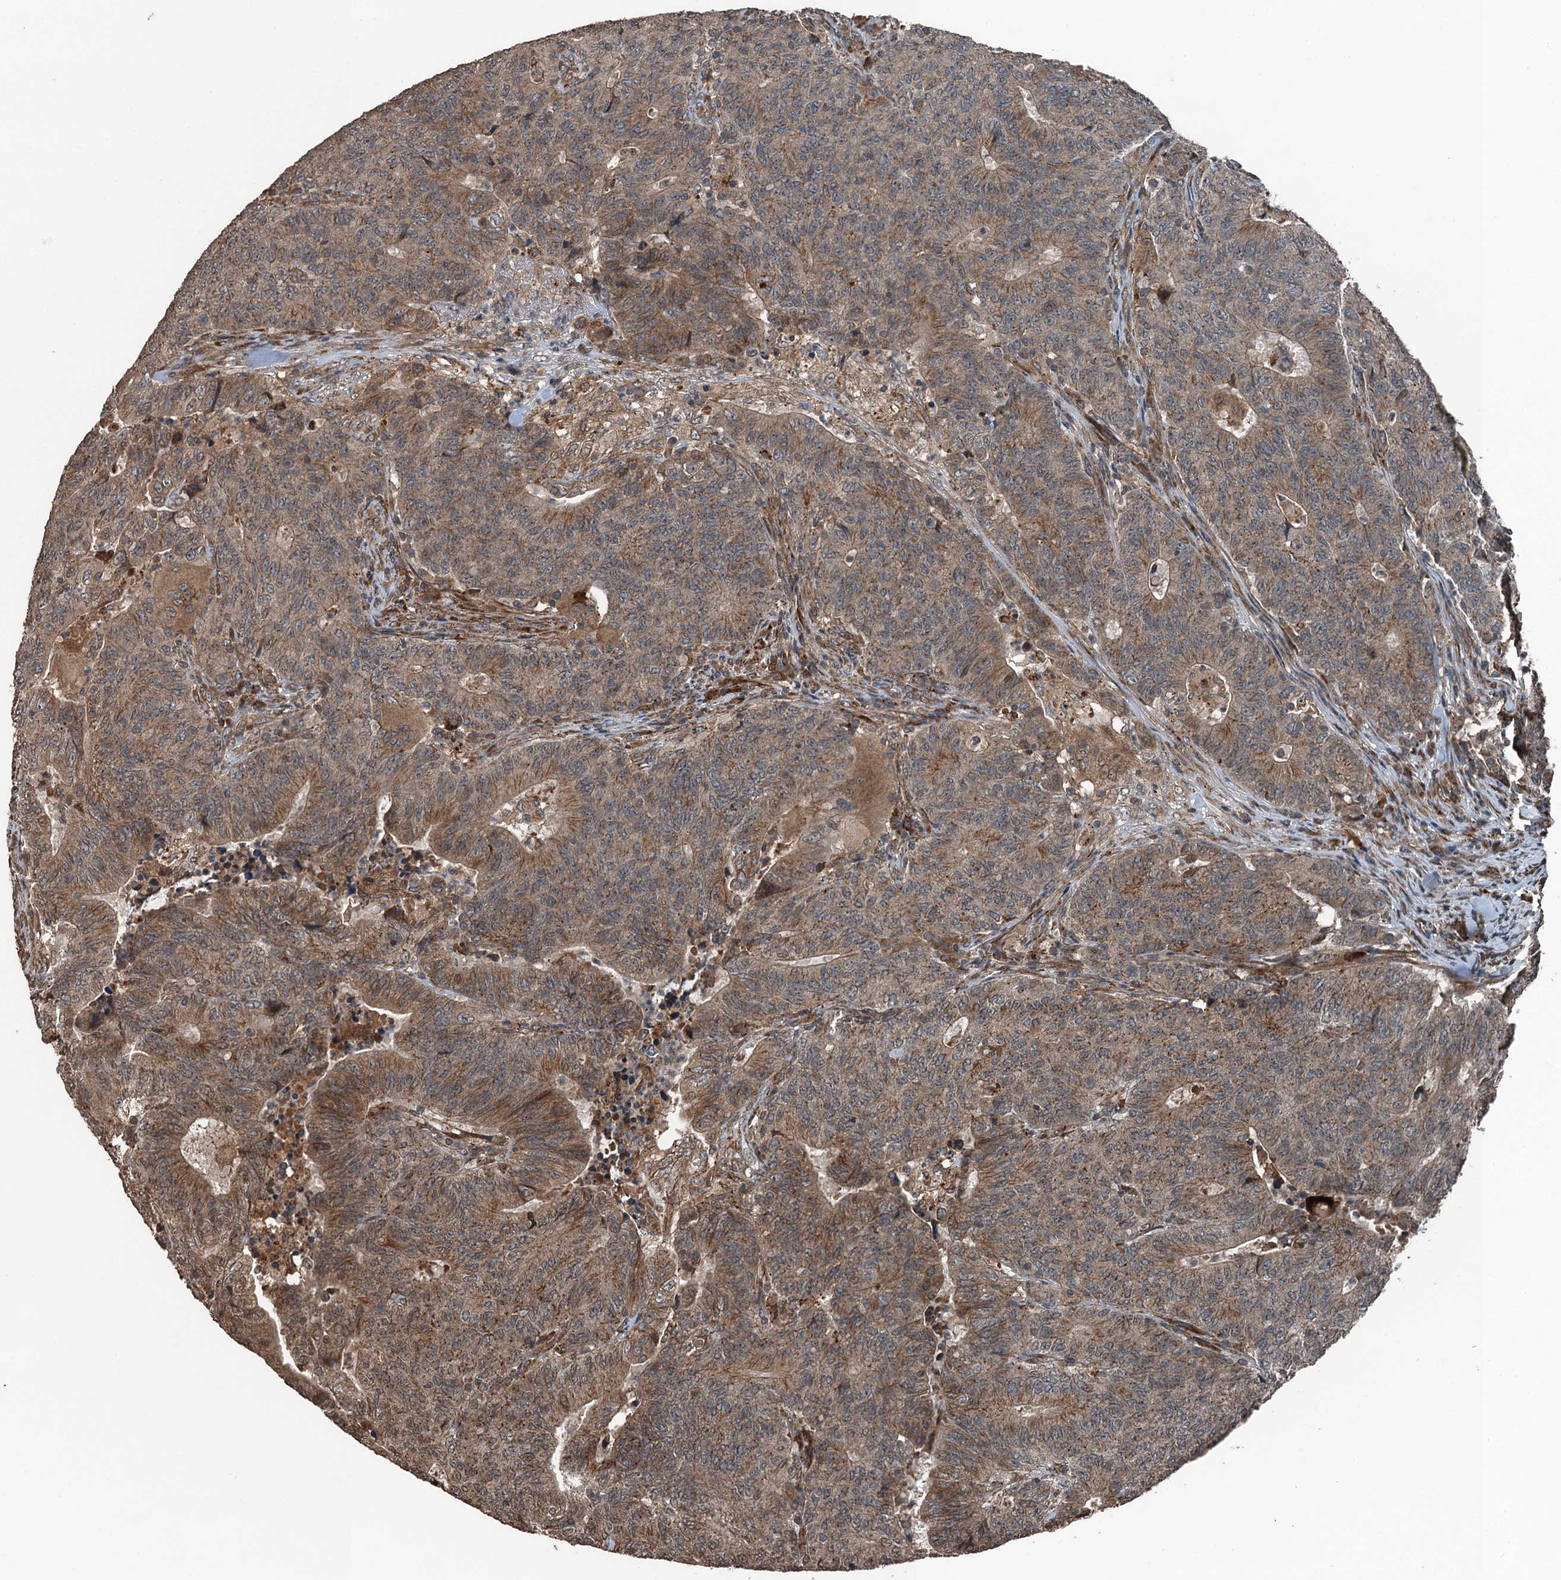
{"staining": {"intensity": "weak", "quantity": ">75%", "location": "cytoplasmic/membranous"}, "tissue": "colorectal cancer", "cell_type": "Tumor cells", "image_type": "cancer", "snomed": [{"axis": "morphology", "description": "Adenocarcinoma, NOS"}, {"axis": "topography", "description": "Colon"}], "caption": "Immunohistochemical staining of human colorectal cancer (adenocarcinoma) demonstrates weak cytoplasmic/membranous protein positivity in approximately >75% of tumor cells.", "gene": "TCTN1", "patient": {"sex": "female", "age": 75}}